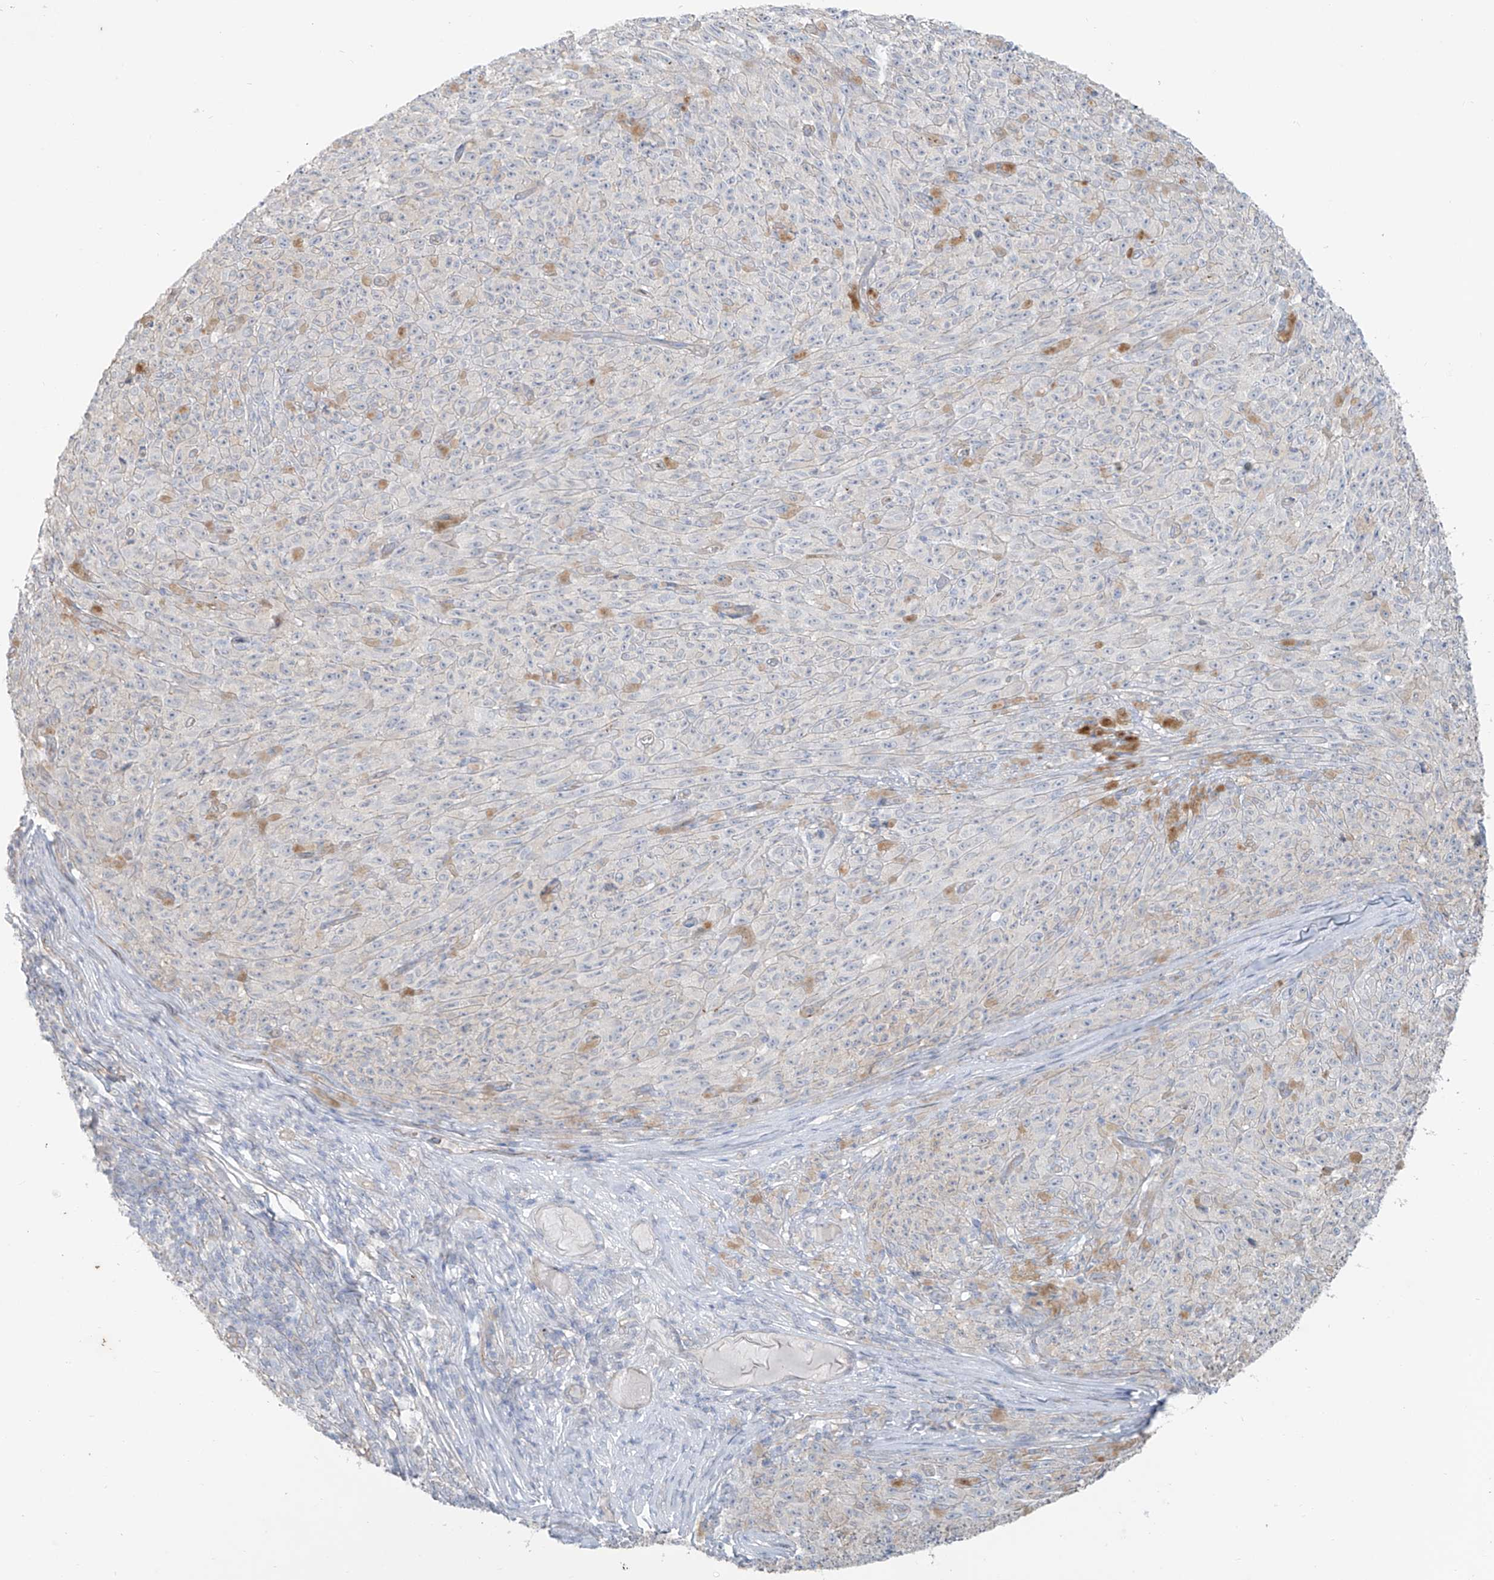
{"staining": {"intensity": "negative", "quantity": "none", "location": "none"}, "tissue": "melanoma", "cell_type": "Tumor cells", "image_type": "cancer", "snomed": [{"axis": "morphology", "description": "Malignant melanoma, NOS"}, {"axis": "topography", "description": "Skin"}], "caption": "IHC image of neoplastic tissue: melanoma stained with DAB (3,3'-diaminobenzidine) displays no significant protein staining in tumor cells.", "gene": "TUBE1", "patient": {"sex": "female", "age": 82}}